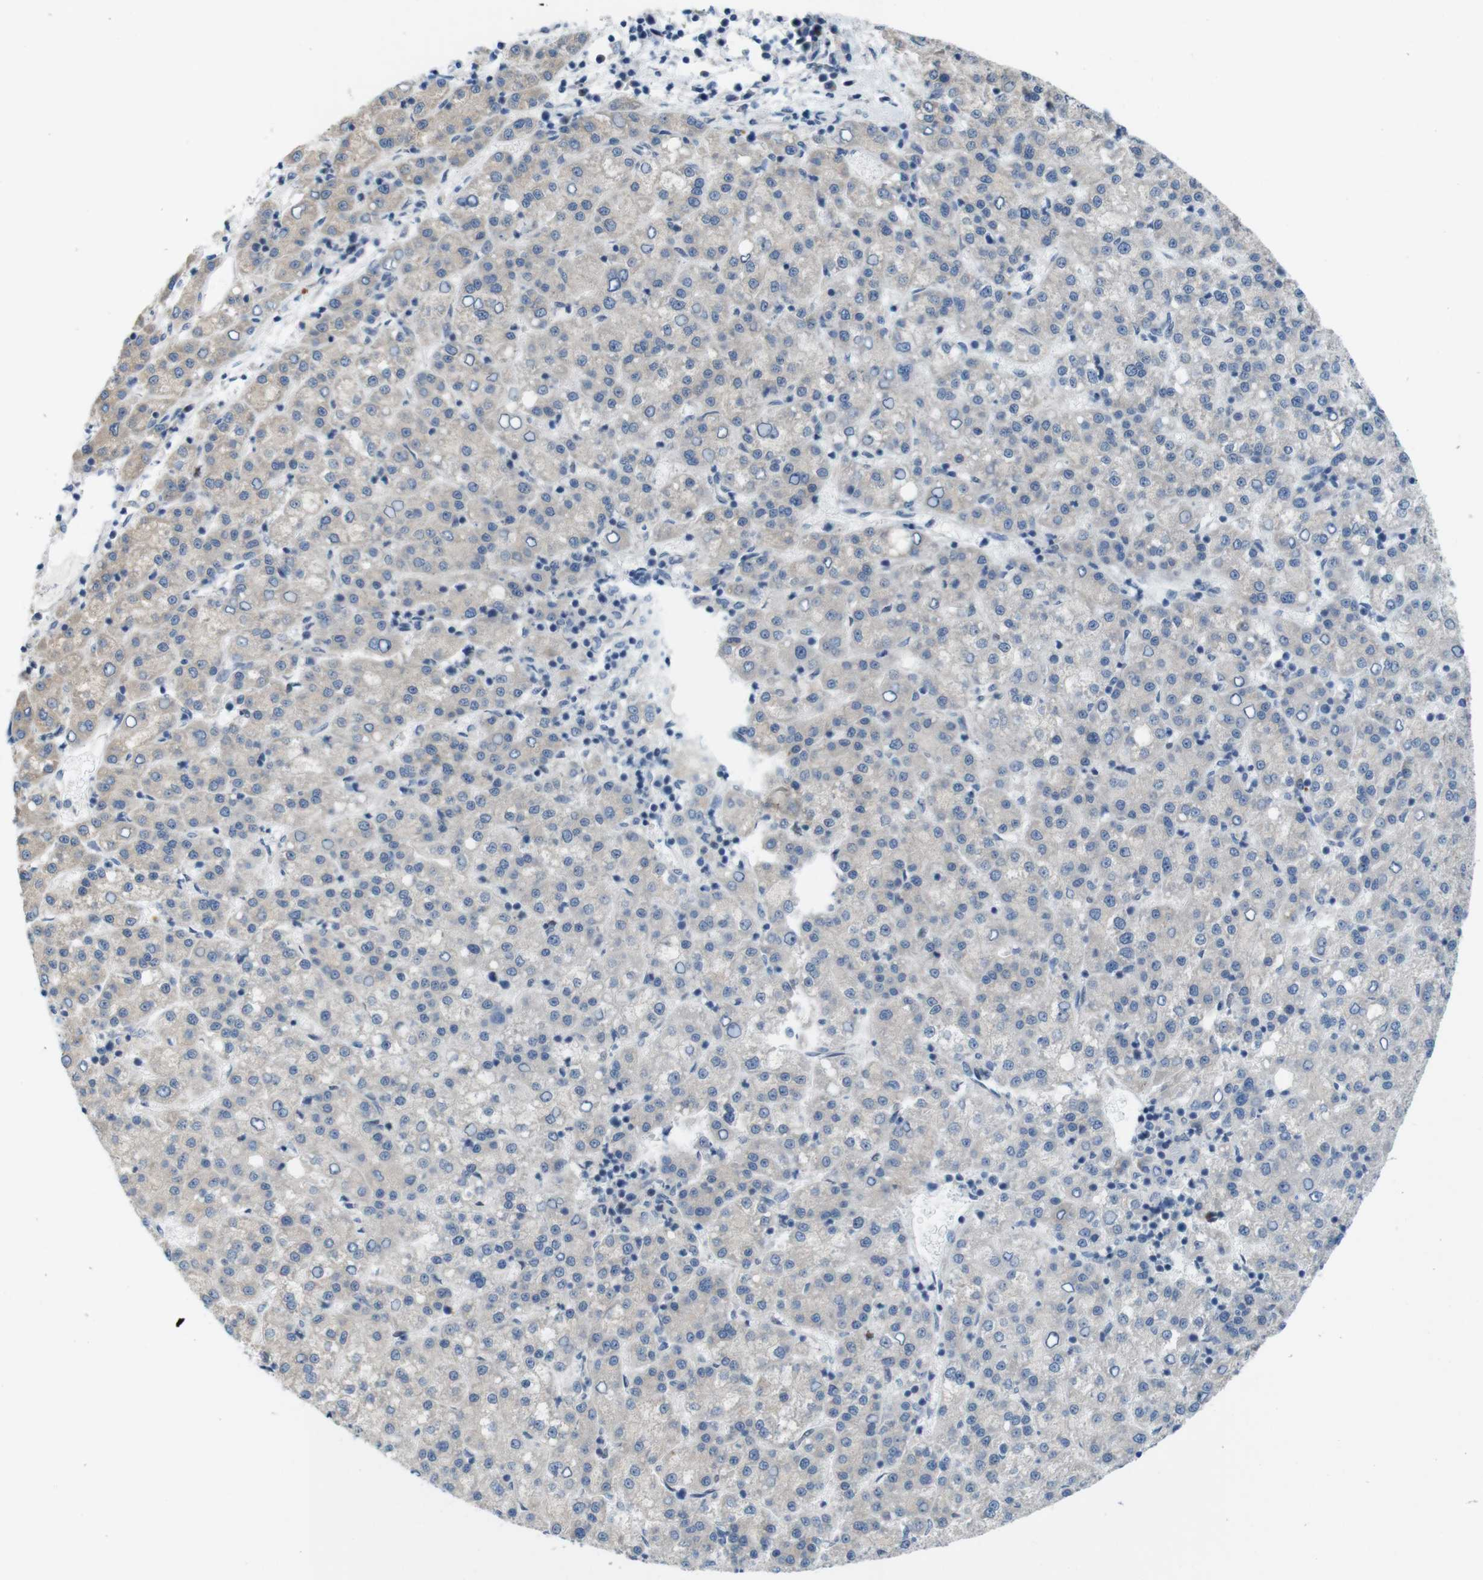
{"staining": {"intensity": "negative", "quantity": "none", "location": "none"}, "tissue": "liver cancer", "cell_type": "Tumor cells", "image_type": "cancer", "snomed": [{"axis": "morphology", "description": "Carcinoma, Hepatocellular, NOS"}, {"axis": "topography", "description": "Liver"}], "caption": "There is no significant staining in tumor cells of liver cancer (hepatocellular carcinoma).", "gene": "SKI", "patient": {"sex": "female", "age": 58}}